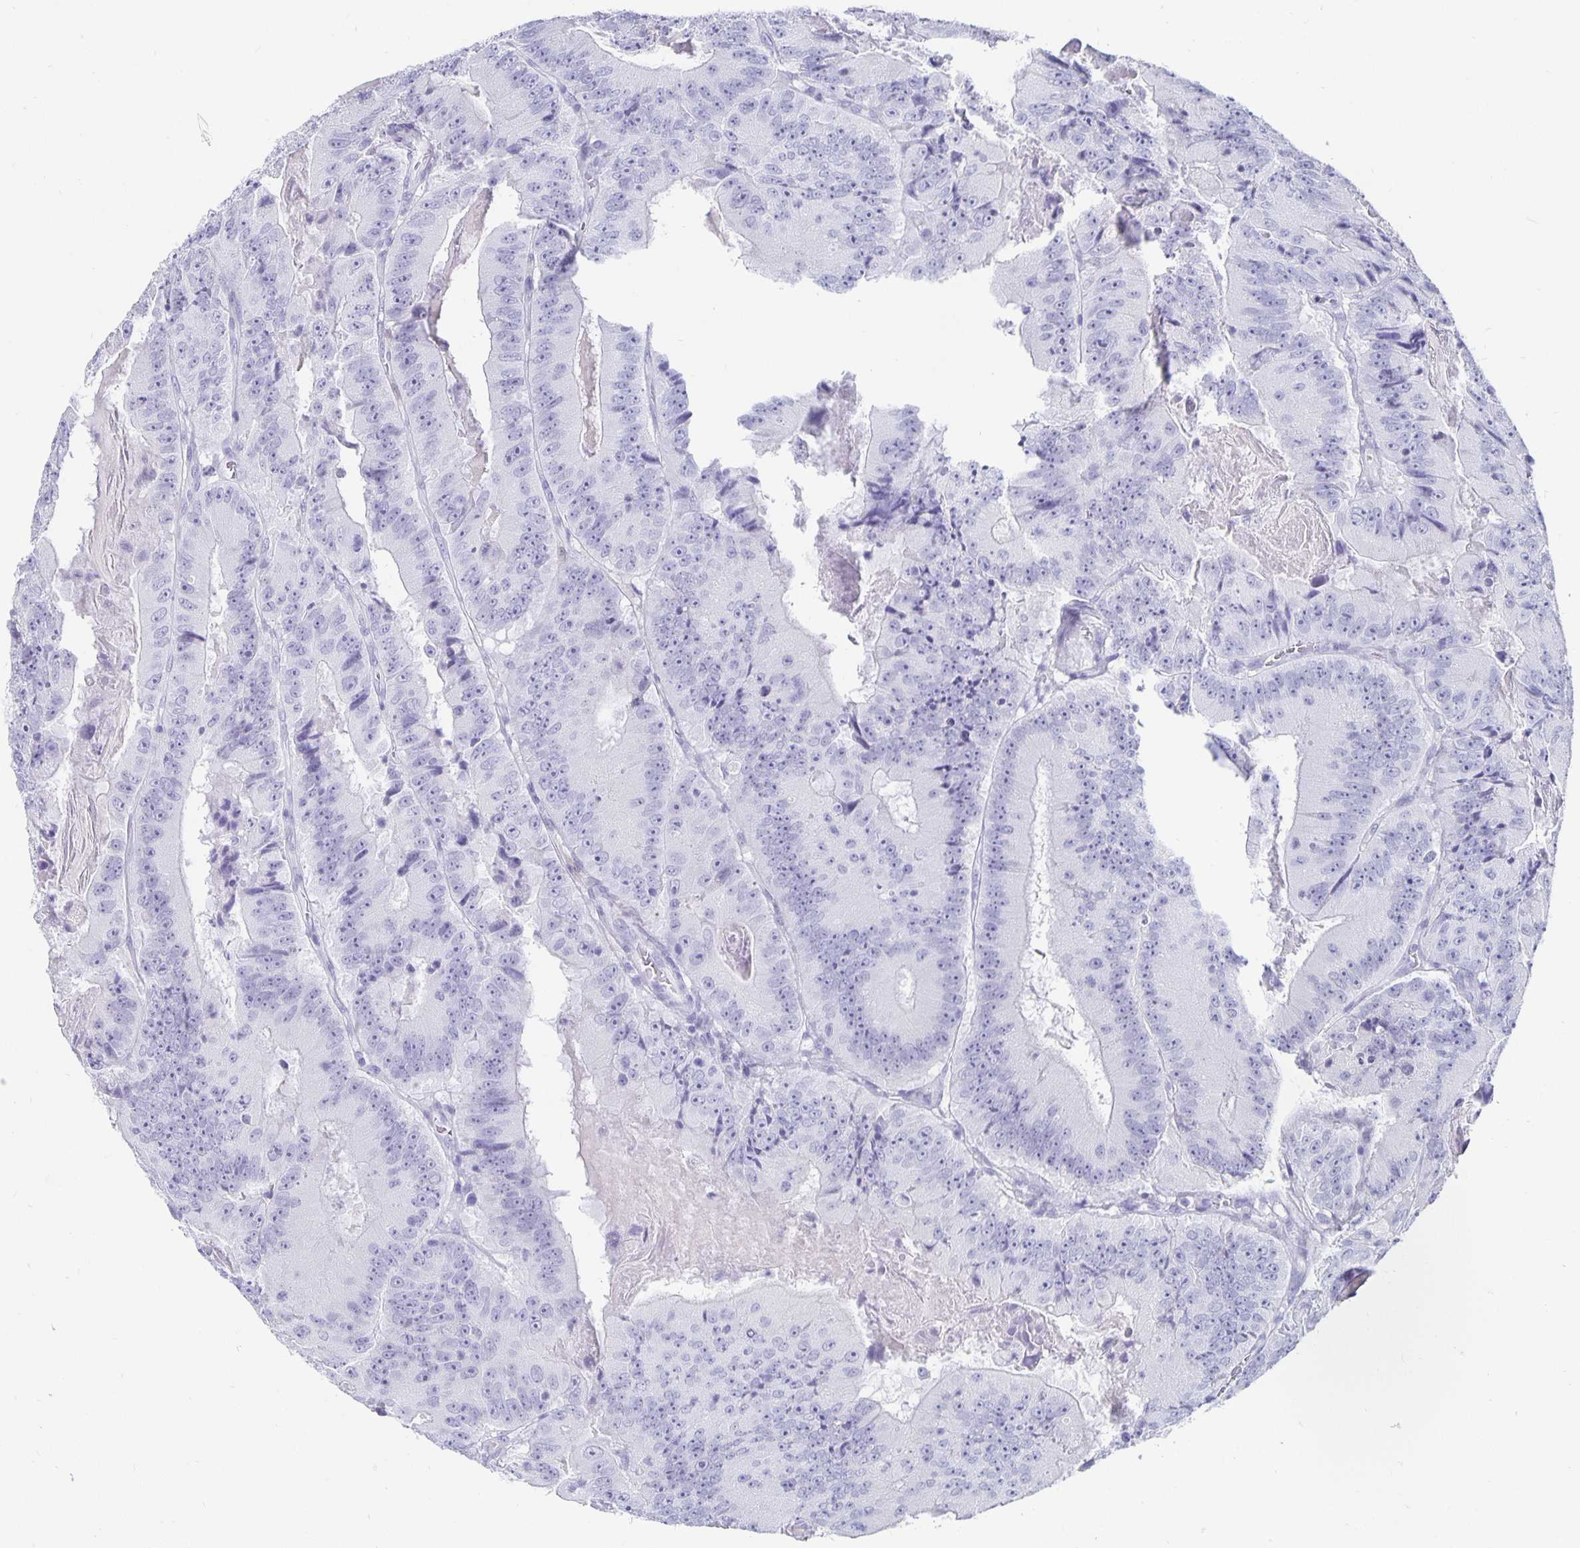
{"staining": {"intensity": "negative", "quantity": "none", "location": "none"}, "tissue": "colorectal cancer", "cell_type": "Tumor cells", "image_type": "cancer", "snomed": [{"axis": "morphology", "description": "Adenocarcinoma, NOS"}, {"axis": "topography", "description": "Colon"}], "caption": "The immunohistochemistry micrograph has no significant staining in tumor cells of colorectal adenocarcinoma tissue.", "gene": "CHGA", "patient": {"sex": "female", "age": 86}}